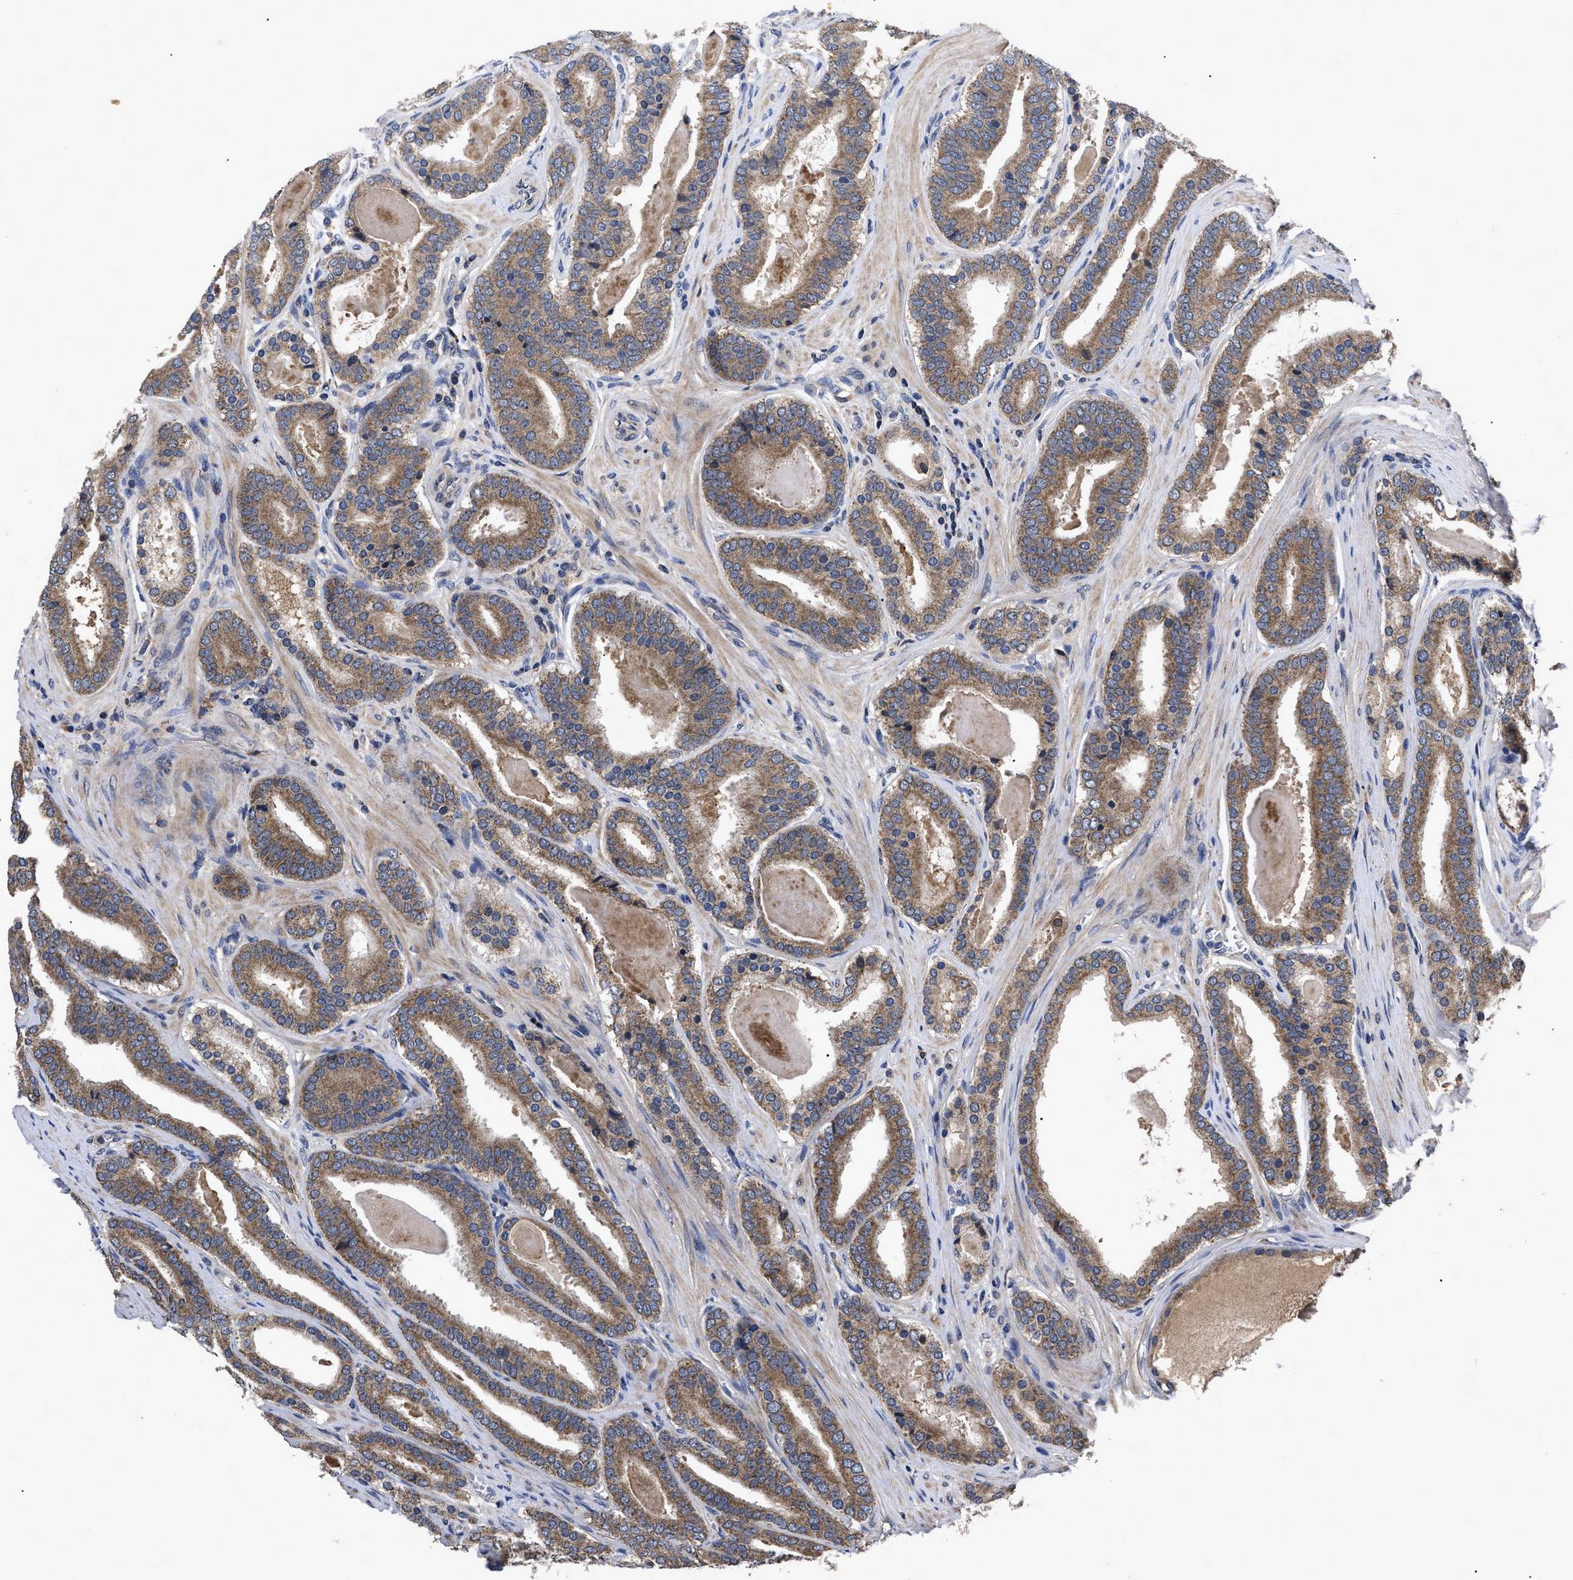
{"staining": {"intensity": "moderate", "quantity": ">75%", "location": "cytoplasmic/membranous"}, "tissue": "prostate cancer", "cell_type": "Tumor cells", "image_type": "cancer", "snomed": [{"axis": "morphology", "description": "Adenocarcinoma, High grade"}, {"axis": "topography", "description": "Prostate"}], "caption": "Tumor cells exhibit medium levels of moderate cytoplasmic/membranous positivity in about >75% of cells in high-grade adenocarcinoma (prostate).", "gene": "LRRC3", "patient": {"sex": "male", "age": 60}}